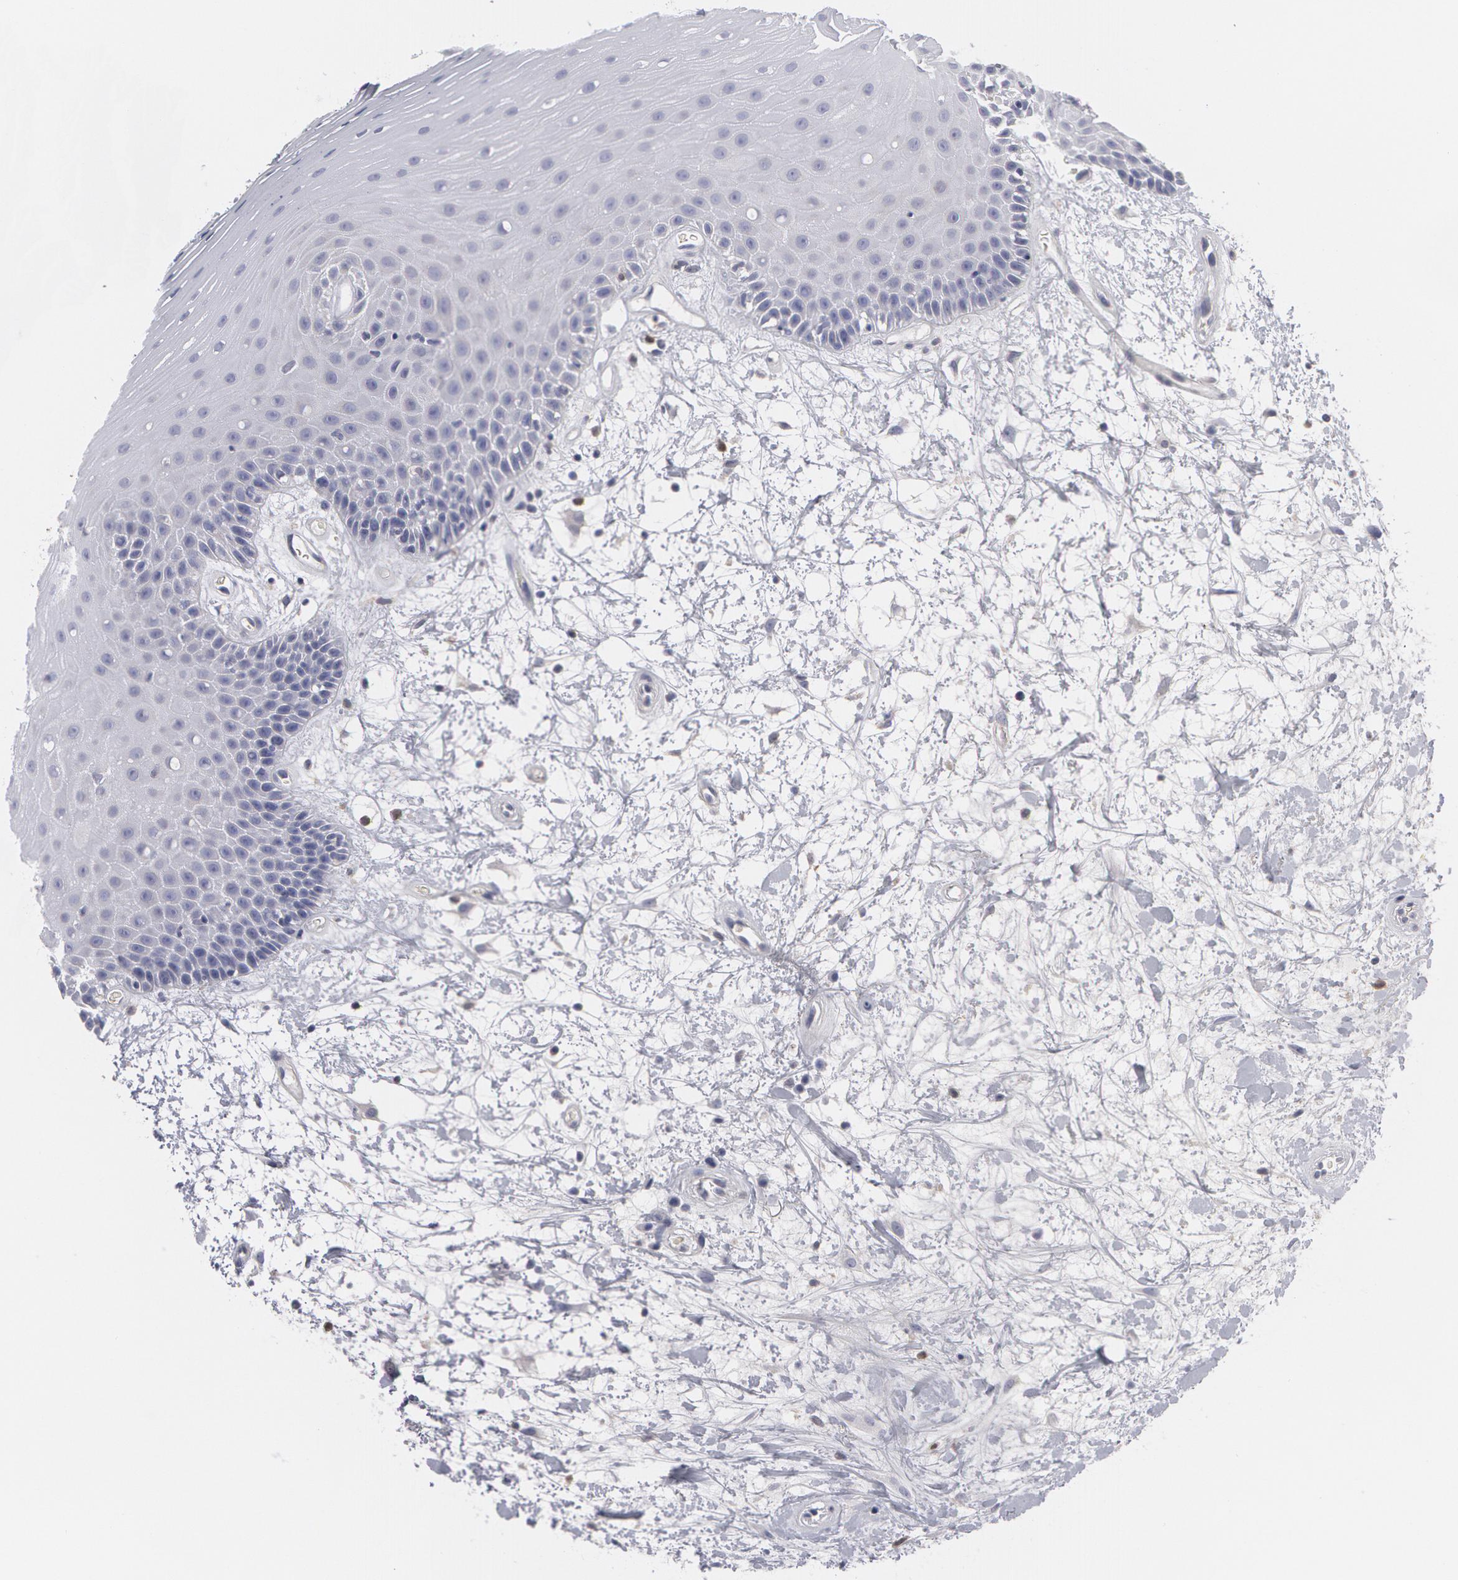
{"staining": {"intensity": "negative", "quantity": "none", "location": "none"}, "tissue": "oral mucosa", "cell_type": "Squamous epithelial cells", "image_type": "normal", "snomed": [{"axis": "morphology", "description": "Normal tissue, NOS"}, {"axis": "topography", "description": "Oral tissue"}], "caption": "High magnification brightfield microscopy of unremarkable oral mucosa stained with DAB (3,3'-diaminobenzidine) (brown) and counterstained with hematoxylin (blue): squamous epithelial cells show no significant staining.", "gene": "CAT", "patient": {"sex": "female", "age": 79}}